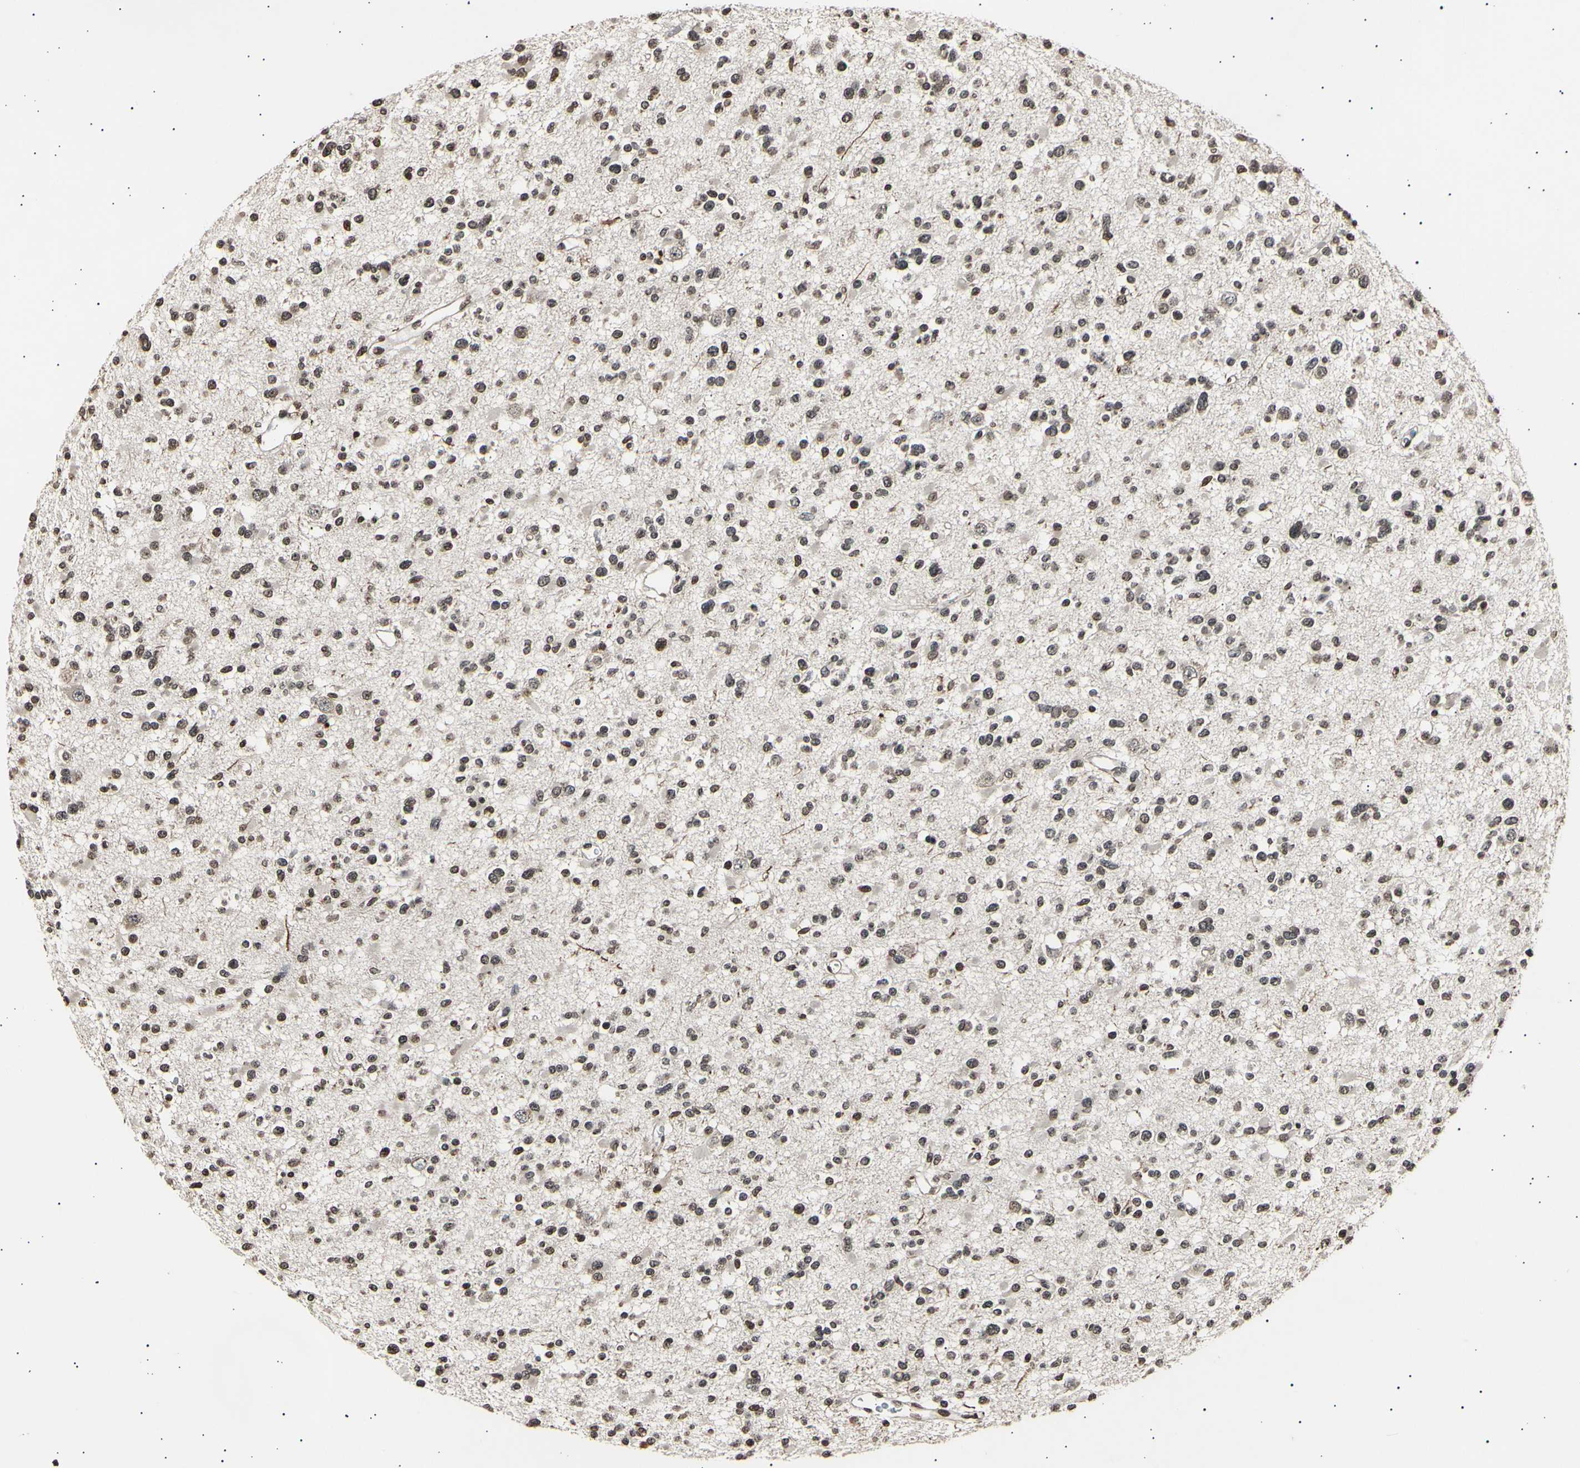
{"staining": {"intensity": "moderate", "quantity": ">75%", "location": "nuclear"}, "tissue": "glioma", "cell_type": "Tumor cells", "image_type": "cancer", "snomed": [{"axis": "morphology", "description": "Glioma, malignant, Low grade"}, {"axis": "topography", "description": "Brain"}], "caption": "Moderate nuclear positivity is appreciated in about >75% of tumor cells in malignant low-grade glioma. (Stains: DAB in brown, nuclei in blue, Microscopy: brightfield microscopy at high magnification).", "gene": "ANAPC7", "patient": {"sex": "female", "age": 22}}